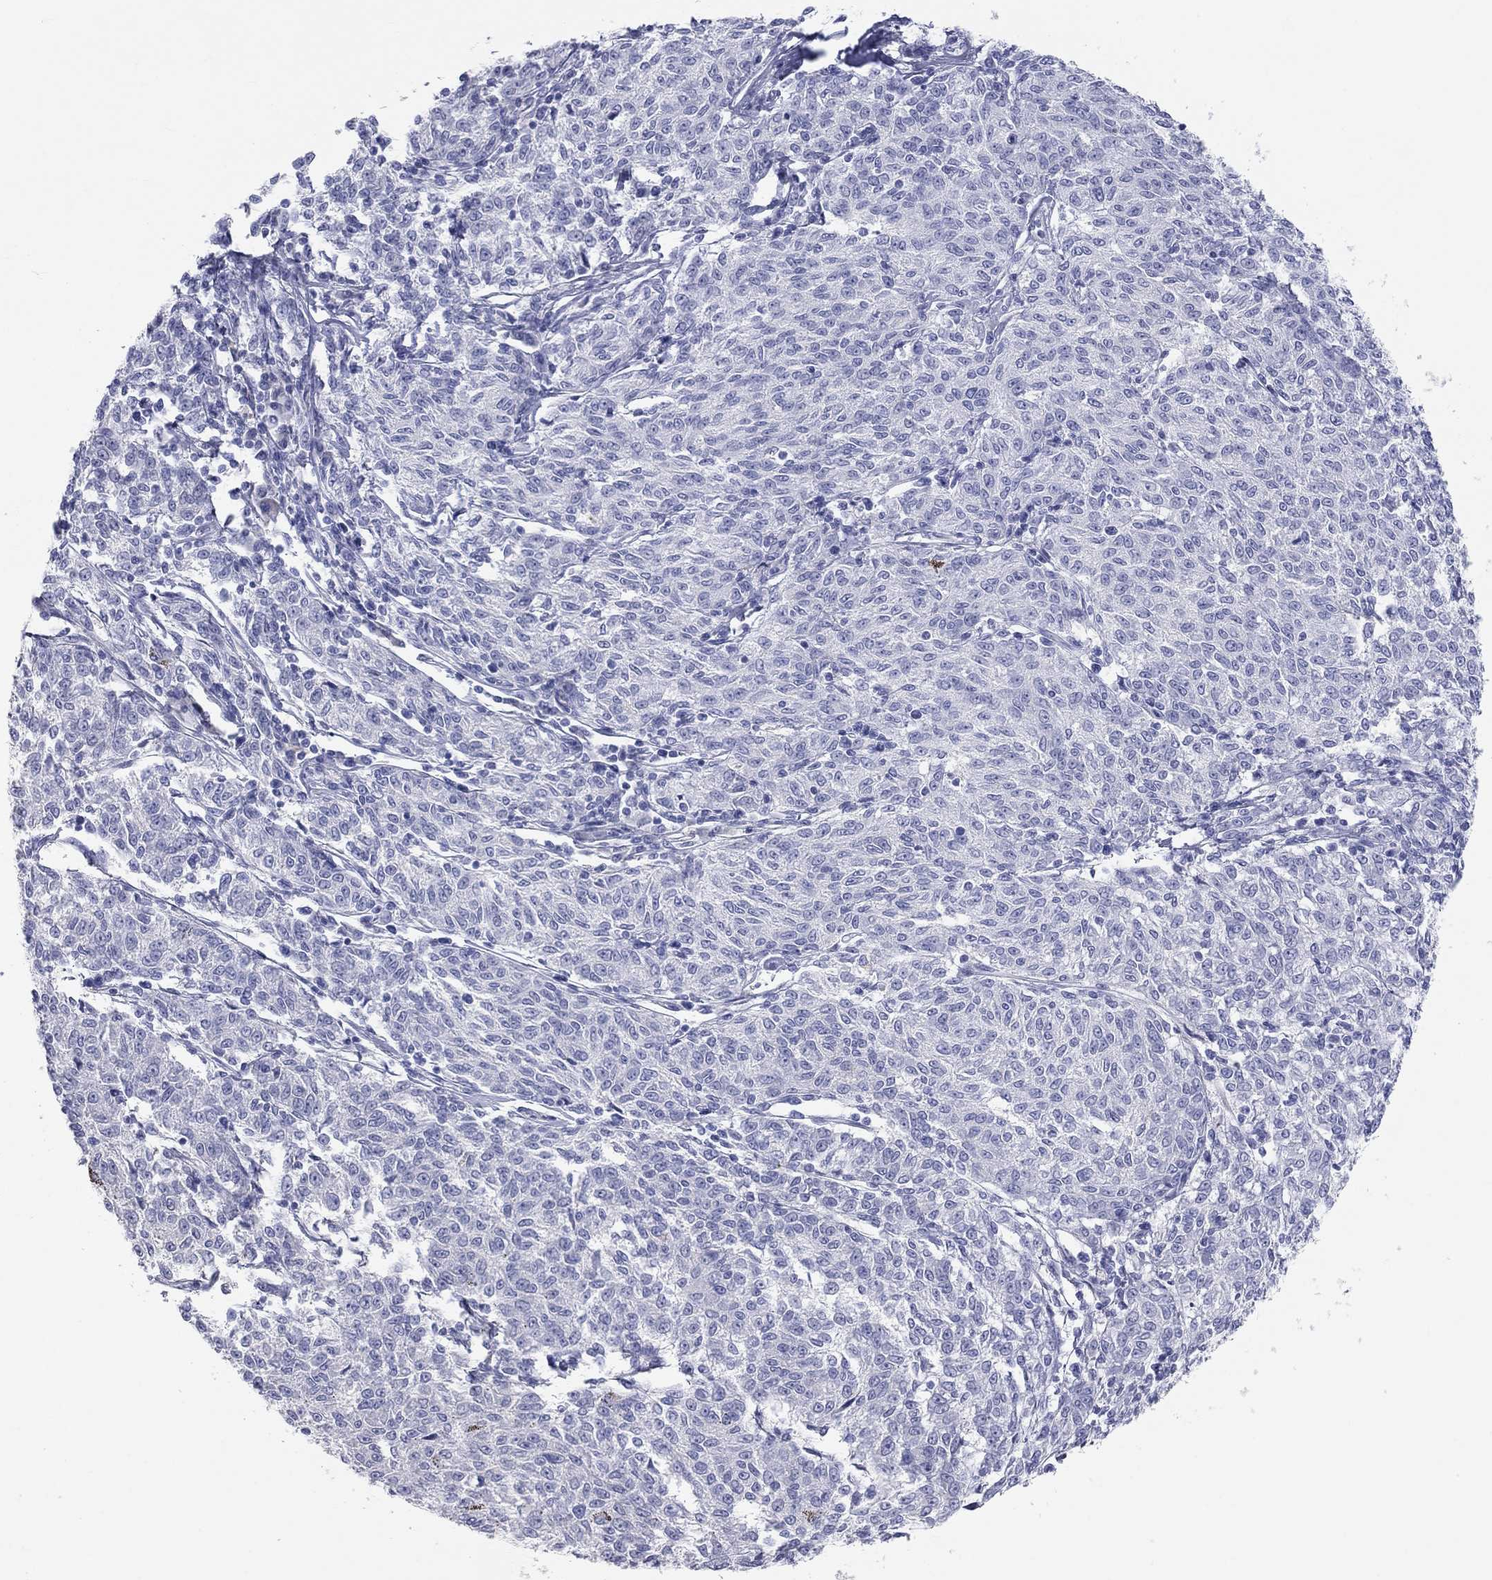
{"staining": {"intensity": "negative", "quantity": "none", "location": "none"}, "tissue": "melanoma", "cell_type": "Tumor cells", "image_type": "cancer", "snomed": [{"axis": "morphology", "description": "Malignant melanoma, NOS"}, {"axis": "topography", "description": "Skin"}], "caption": "An IHC micrograph of melanoma is shown. There is no staining in tumor cells of melanoma.", "gene": "PCDHGC5", "patient": {"sex": "female", "age": 72}}